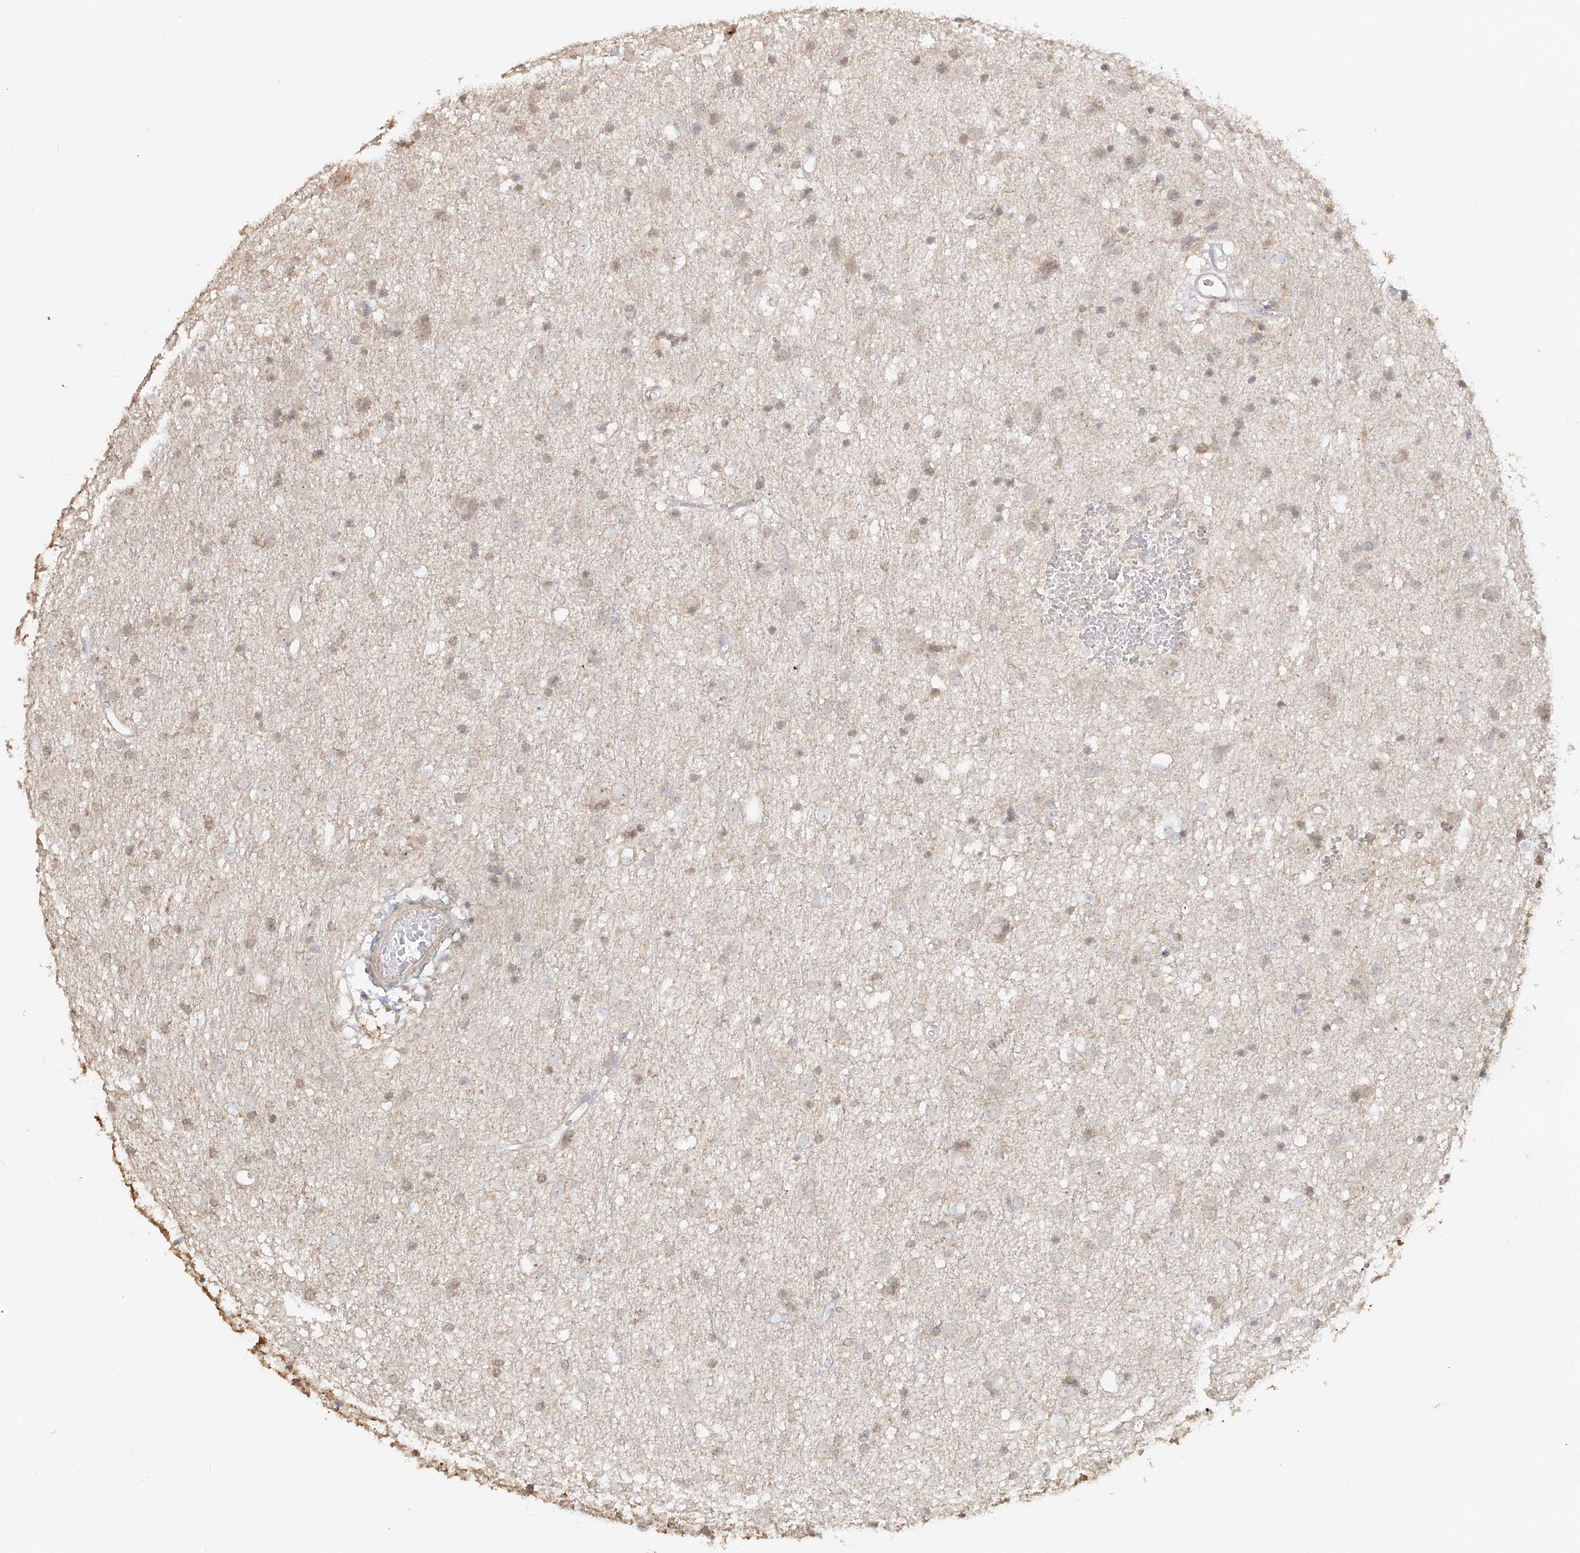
{"staining": {"intensity": "negative", "quantity": "none", "location": "none"}, "tissue": "glioma", "cell_type": "Tumor cells", "image_type": "cancer", "snomed": [{"axis": "morphology", "description": "Glioma, malignant, Low grade"}, {"axis": "topography", "description": "Brain"}], "caption": "DAB immunohistochemical staining of human glioma reveals no significant expression in tumor cells. Brightfield microscopy of immunohistochemistry (IHC) stained with DAB (brown) and hematoxylin (blue), captured at high magnification.", "gene": "NPHS1", "patient": {"sex": "male", "age": 77}}